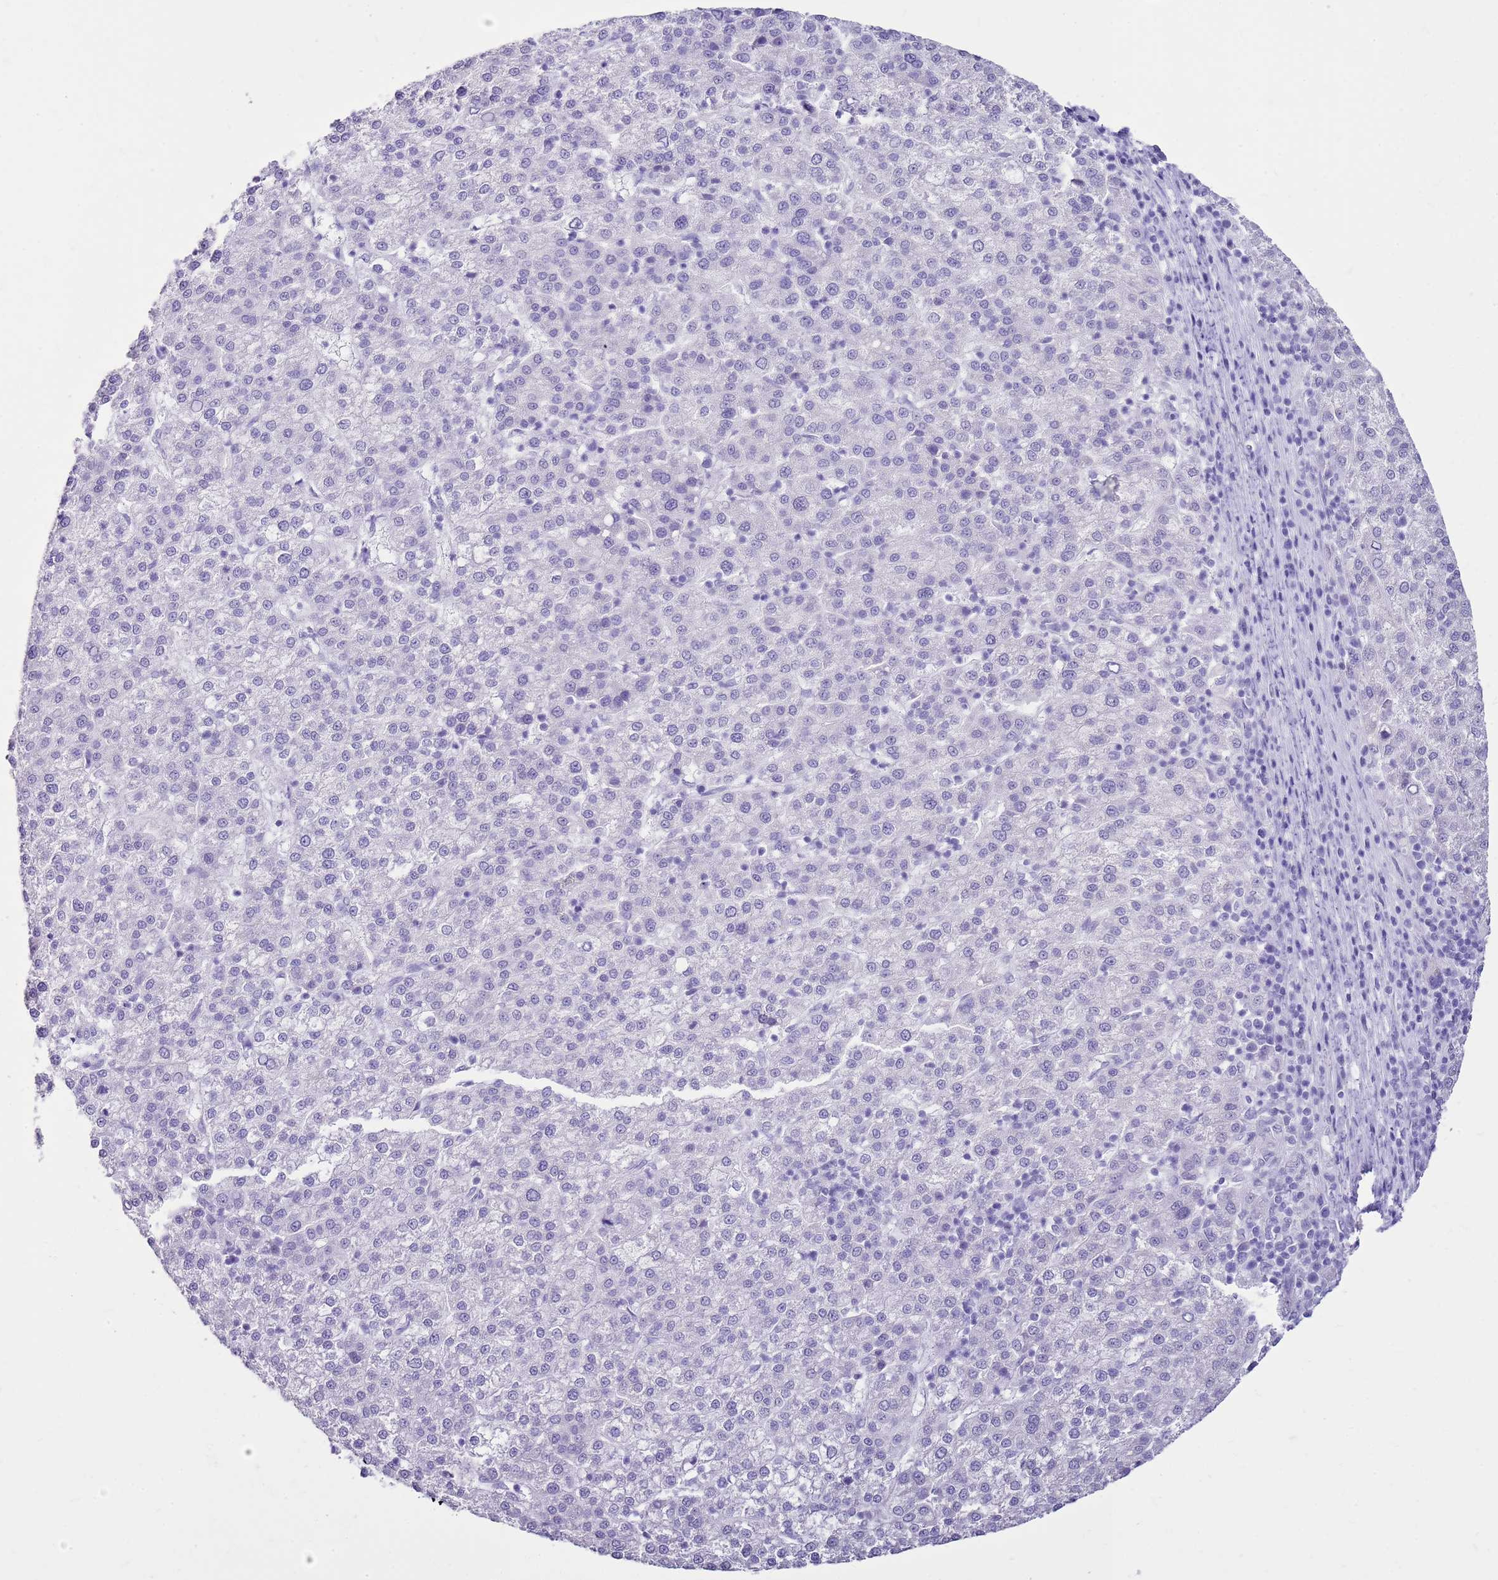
{"staining": {"intensity": "negative", "quantity": "none", "location": "none"}, "tissue": "liver cancer", "cell_type": "Tumor cells", "image_type": "cancer", "snomed": [{"axis": "morphology", "description": "Carcinoma, Hepatocellular, NOS"}, {"axis": "topography", "description": "Liver"}], "caption": "An immunohistochemistry (IHC) micrograph of liver cancer is shown. There is no staining in tumor cells of liver cancer. (DAB immunohistochemistry (IHC) with hematoxylin counter stain).", "gene": "CA8", "patient": {"sex": "female", "age": 58}}